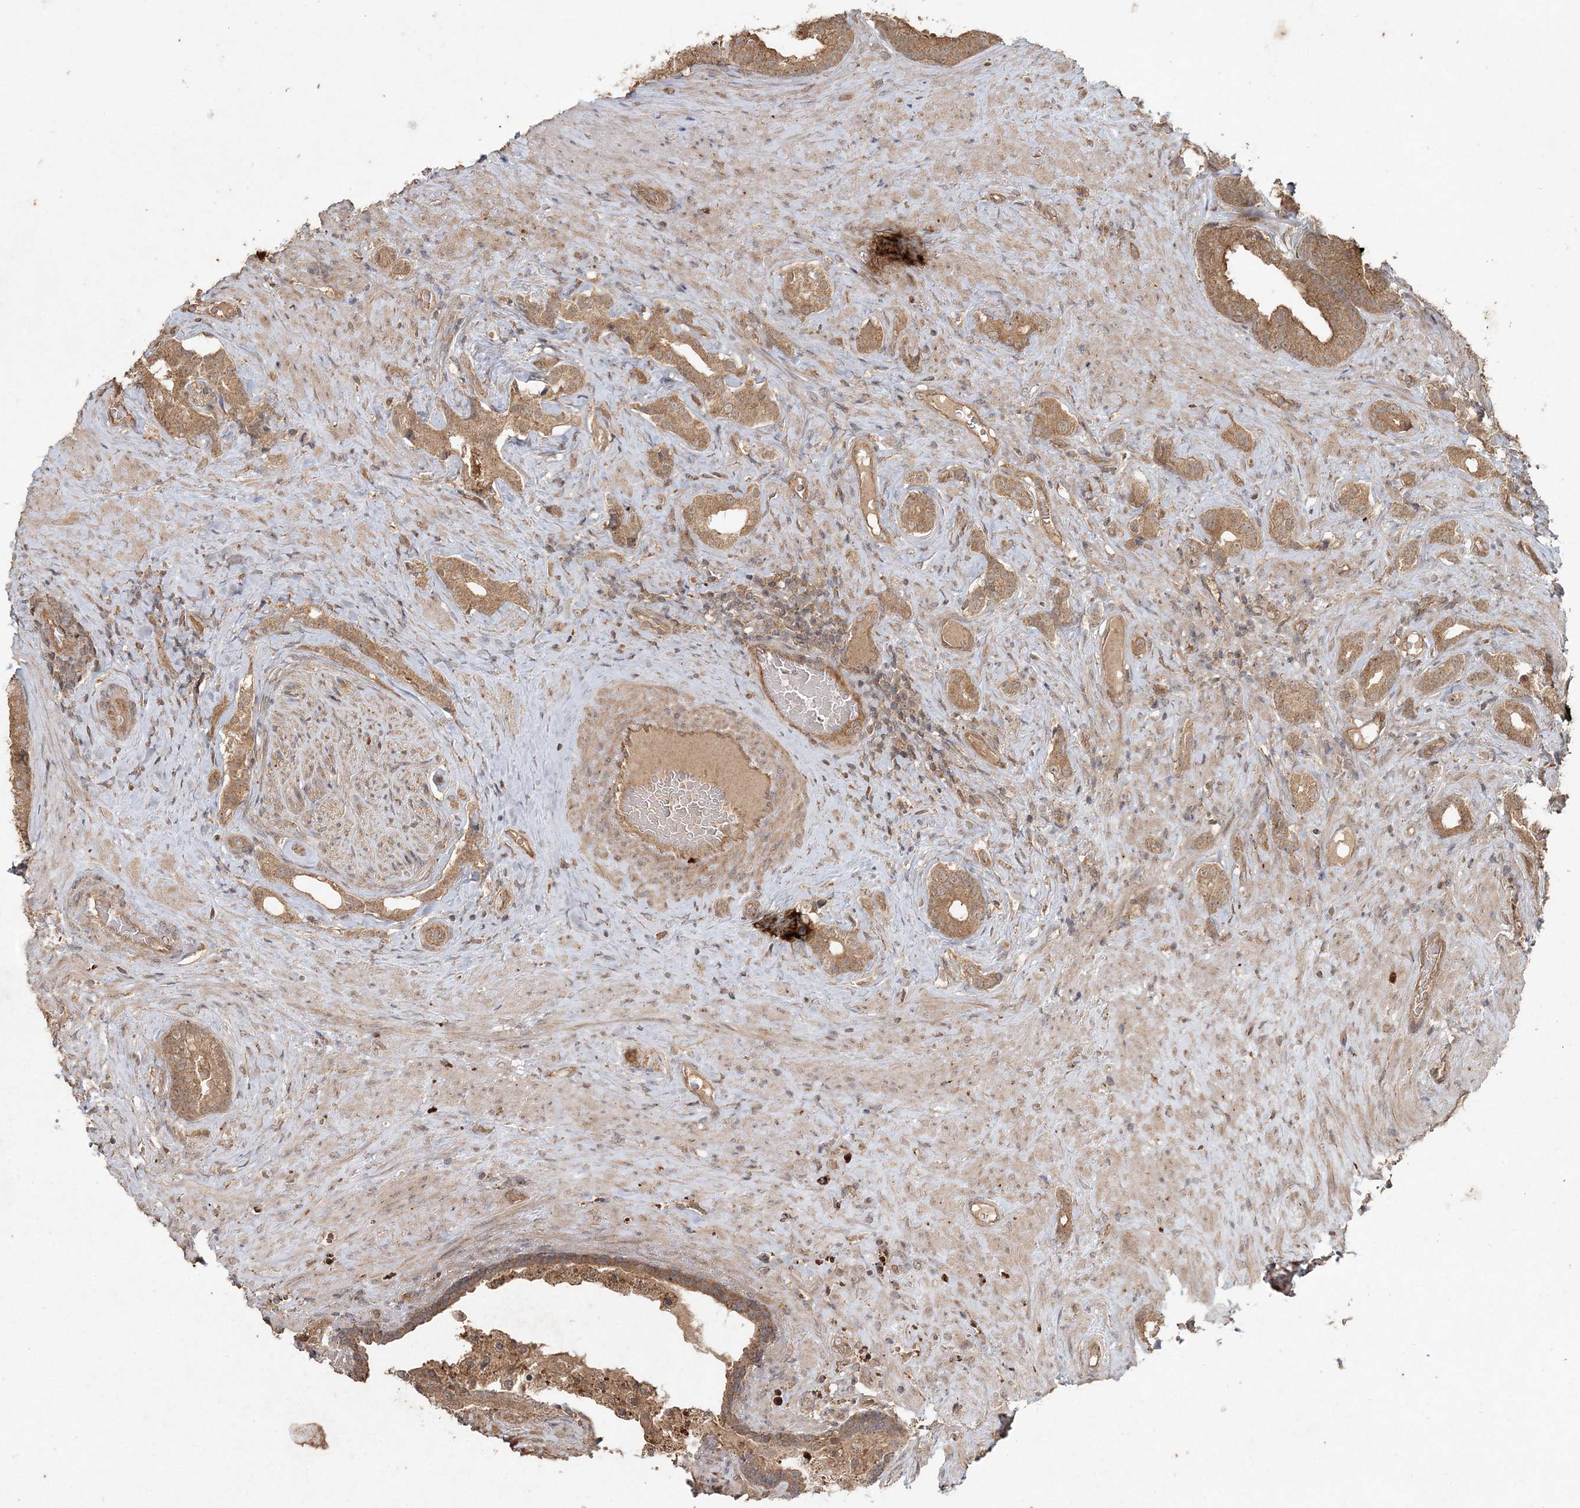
{"staining": {"intensity": "moderate", "quantity": ">75%", "location": "cytoplasmic/membranous"}, "tissue": "prostate cancer", "cell_type": "Tumor cells", "image_type": "cancer", "snomed": [{"axis": "morphology", "description": "Adenocarcinoma, Low grade"}, {"axis": "topography", "description": "Prostate"}], "caption": "Human prostate cancer (low-grade adenocarcinoma) stained with a protein marker displays moderate staining in tumor cells.", "gene": "SPRY1", "patient": {"sex": "male", "age": 71}}